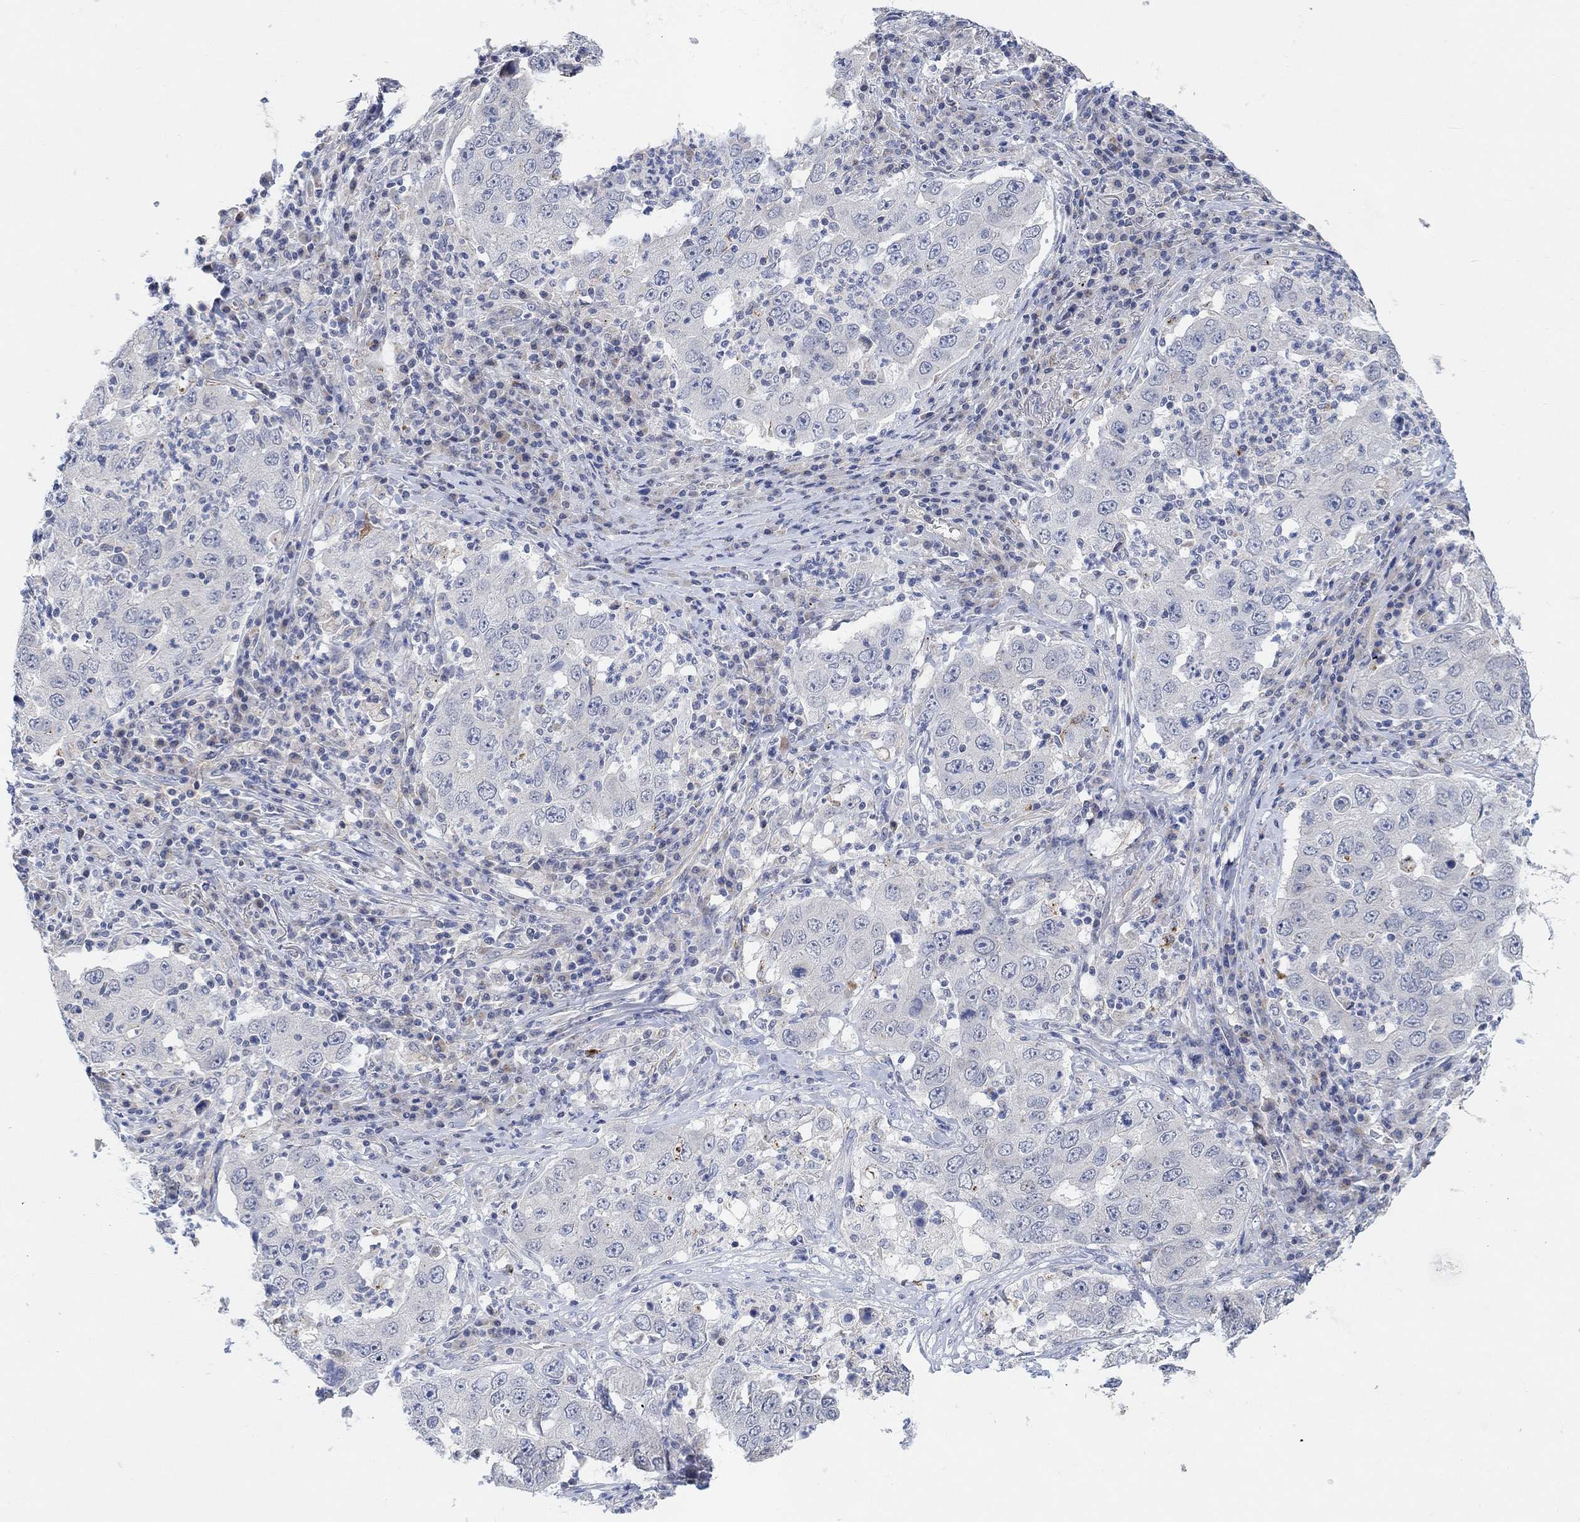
{"staining": {"intensity": "negative", "quantity": "none", "location": "none"}, "tissue": "lung cancer", "cell_type": "Tumor cells", "image_type": "cancer", "snomed": [{"axis": "morphology", "description": "Adenocarcinoma, NOS"}, {"axis": "topography", "description": "Lung"}], "caption": "Immunohistochemical staining of adenocarcinoma (lung) reveals no significant expression in tumor cells.", "gene": "HCRTR1", "patient": {"sex": "male", "age": 73}}